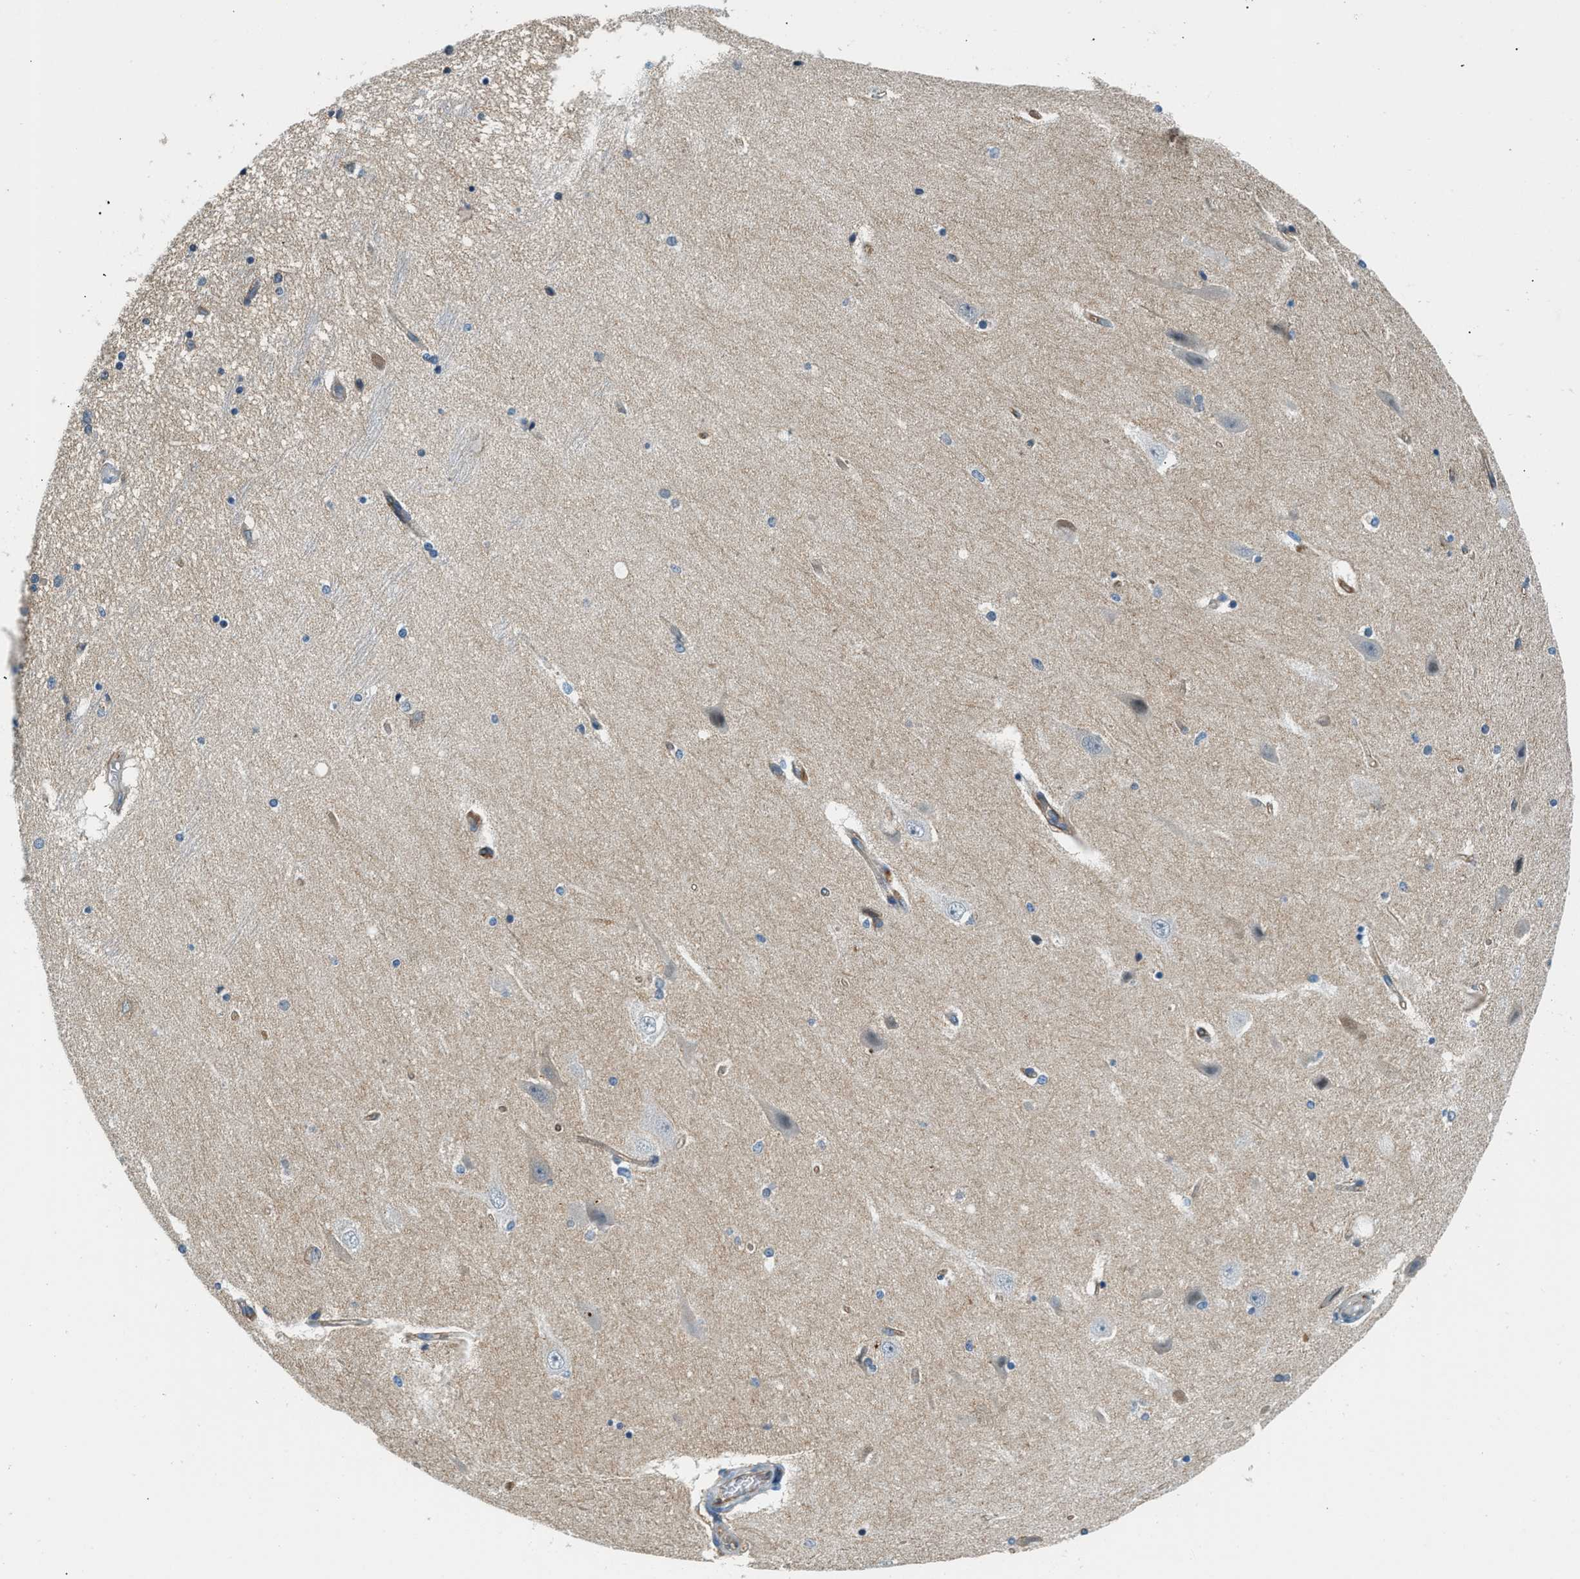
{"staining": {"intensity": "weak", "quantity": "<25%", "location": "cytoplasmic/membranous"}, "tissue": "hippocampus", "cell_type": "Glial cells", "image_type": "normal", "snomed": [{"axis": "morphology", "description": "Normal tissue, NOS"}, {"axis": "topography", "description": "Hippocampus"}], "caption": "Human hippocampus stained for a protein using IHC displays no expression in glial cells.", "gene": "ZNF367", "patient": {"sex": "female", "age": 54}}